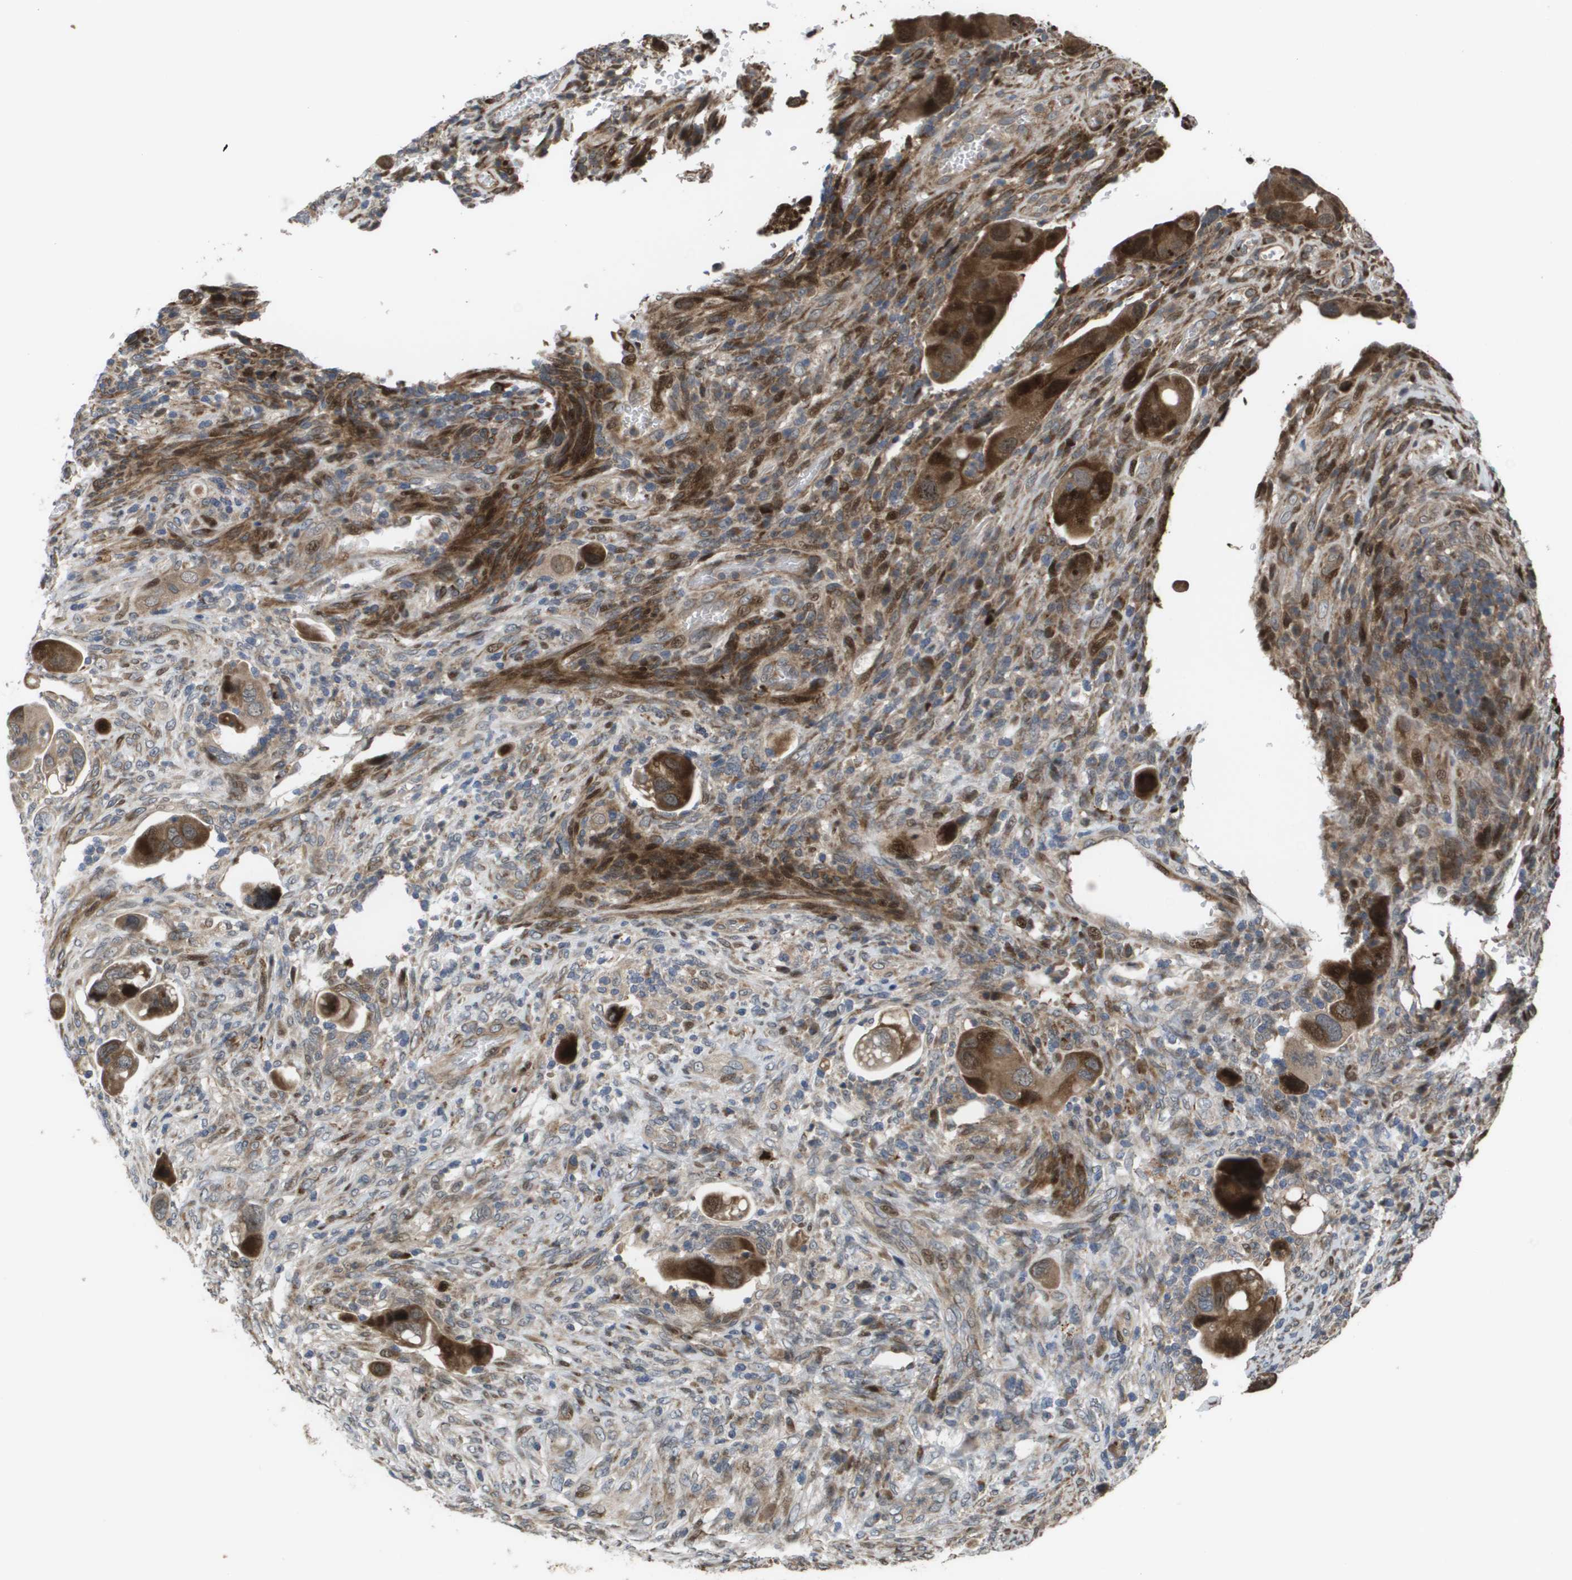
{"staining": {"intensity": "strong", "quantity": ">75%", "location": "cytoplasmic/membranous"}, "tissue": "colorectal cancer", "cell_type": "Tumor cells", "image_type": "cancer", "snomed": [{"axis": "morphology", "description": "Adenocarcinoma, NOS"}, {"axis": "topography", "description": "Rectum"}], "caption": "High-magnification brightfield microscopy of colorectal cancer (adenocarcinoma) stained with DAB (brown) and counterstained with hematoxylin (blue). tumor cells exhibit strong cytoplasmic/membranous positivity is present in approximately>75% of cells.", "gene": "AXIN2", "patient": {"sex": "female", "age": 57}}